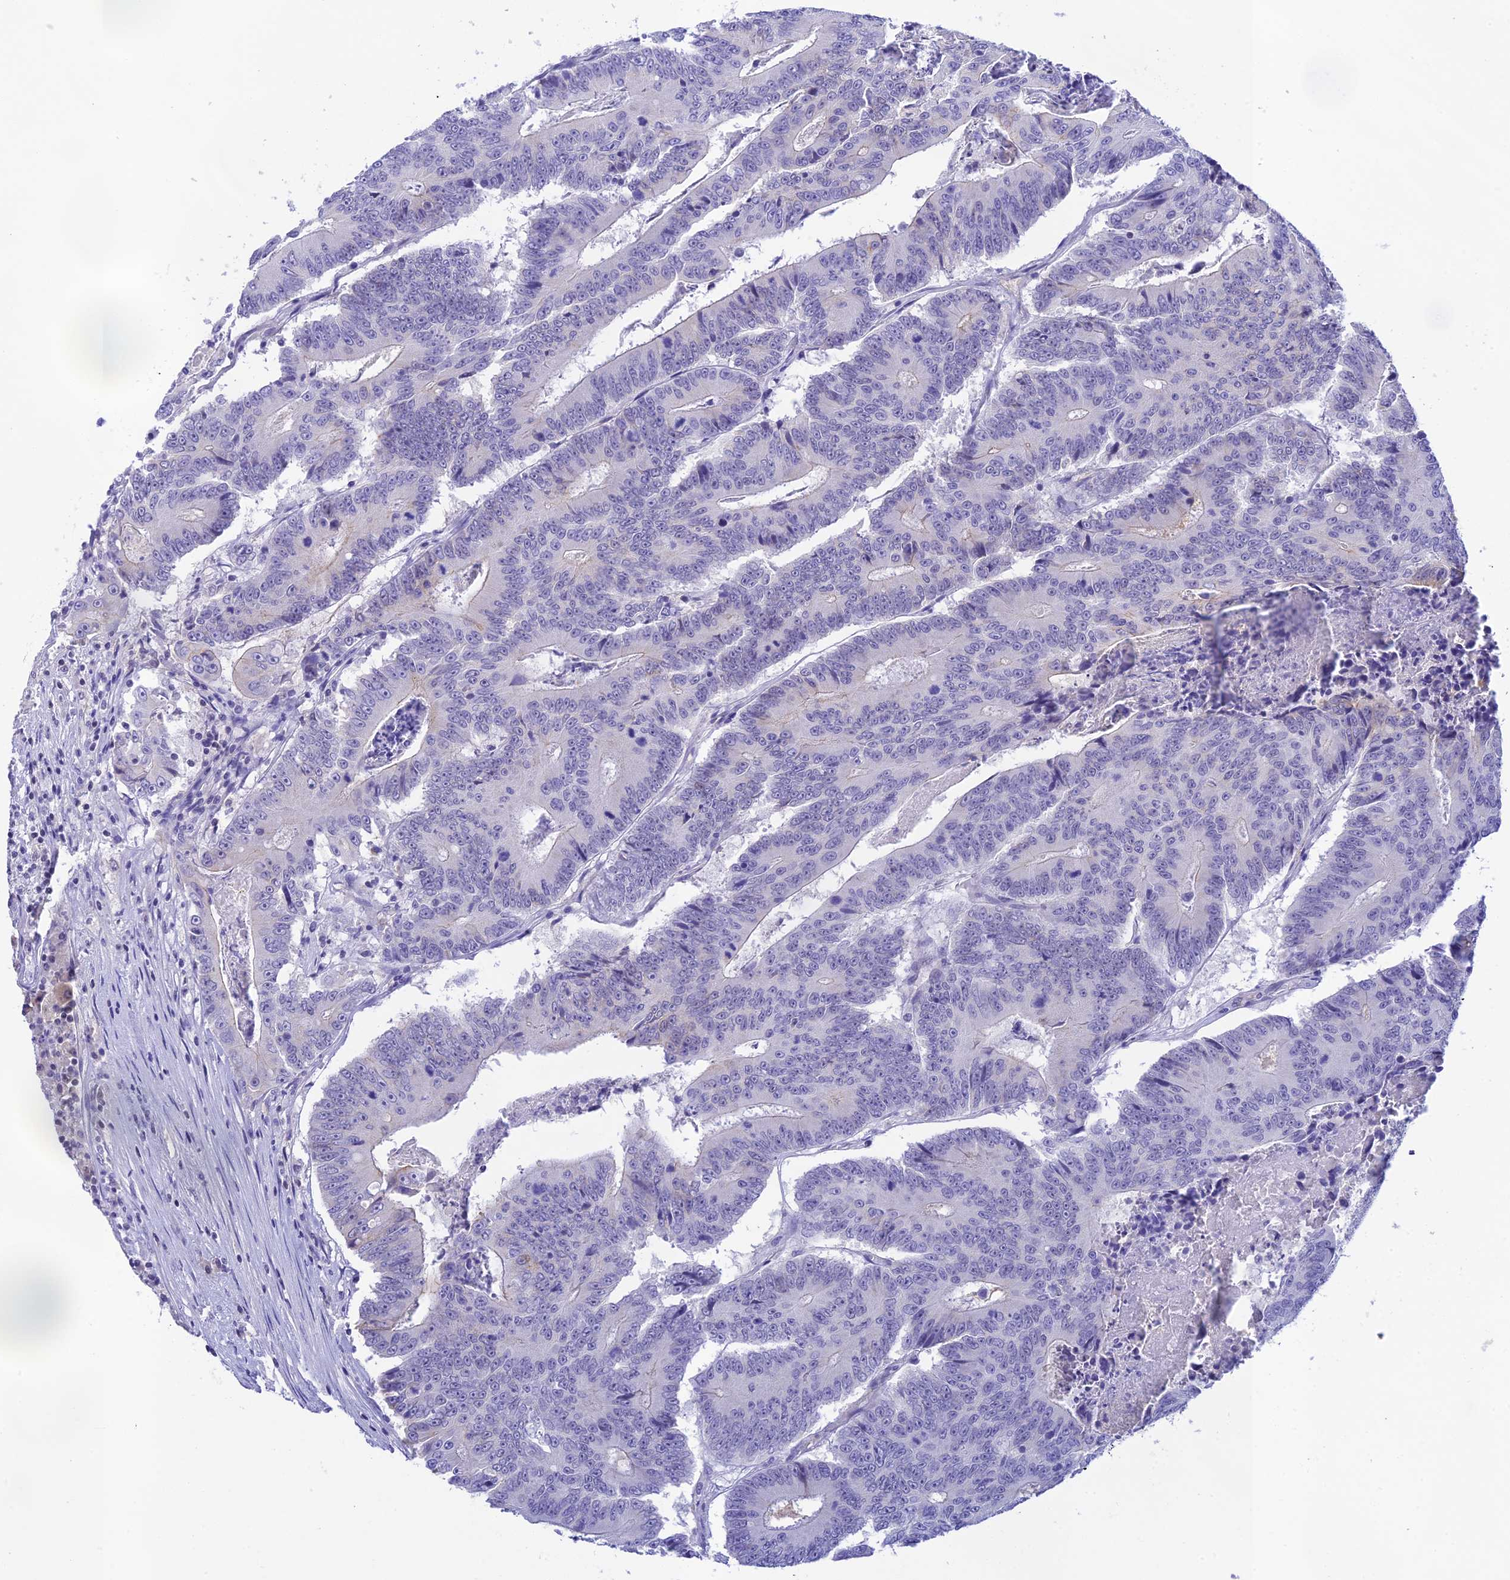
{"staining": {"intensity": "weak", "quantity": "<25%", "location": "cytoplasmic/membranous"}, "tissue": "colorectal cancer", "cell_type": "Tumor cells", "image_type": "cancer", "snomed": [{"axis": "morphology", "description": "Adenocarcinoma, NOS"}, {"axis": "topography", "description": "Colon"}], "caption": "Tumor cells are negative for brown protein staining in colorectal cancer. (DAB immunohistochemistry visualized using brightfield microscopy, high magnification).", "gene": "THAP11", "patient": {"sex": "male", "age": 83}}